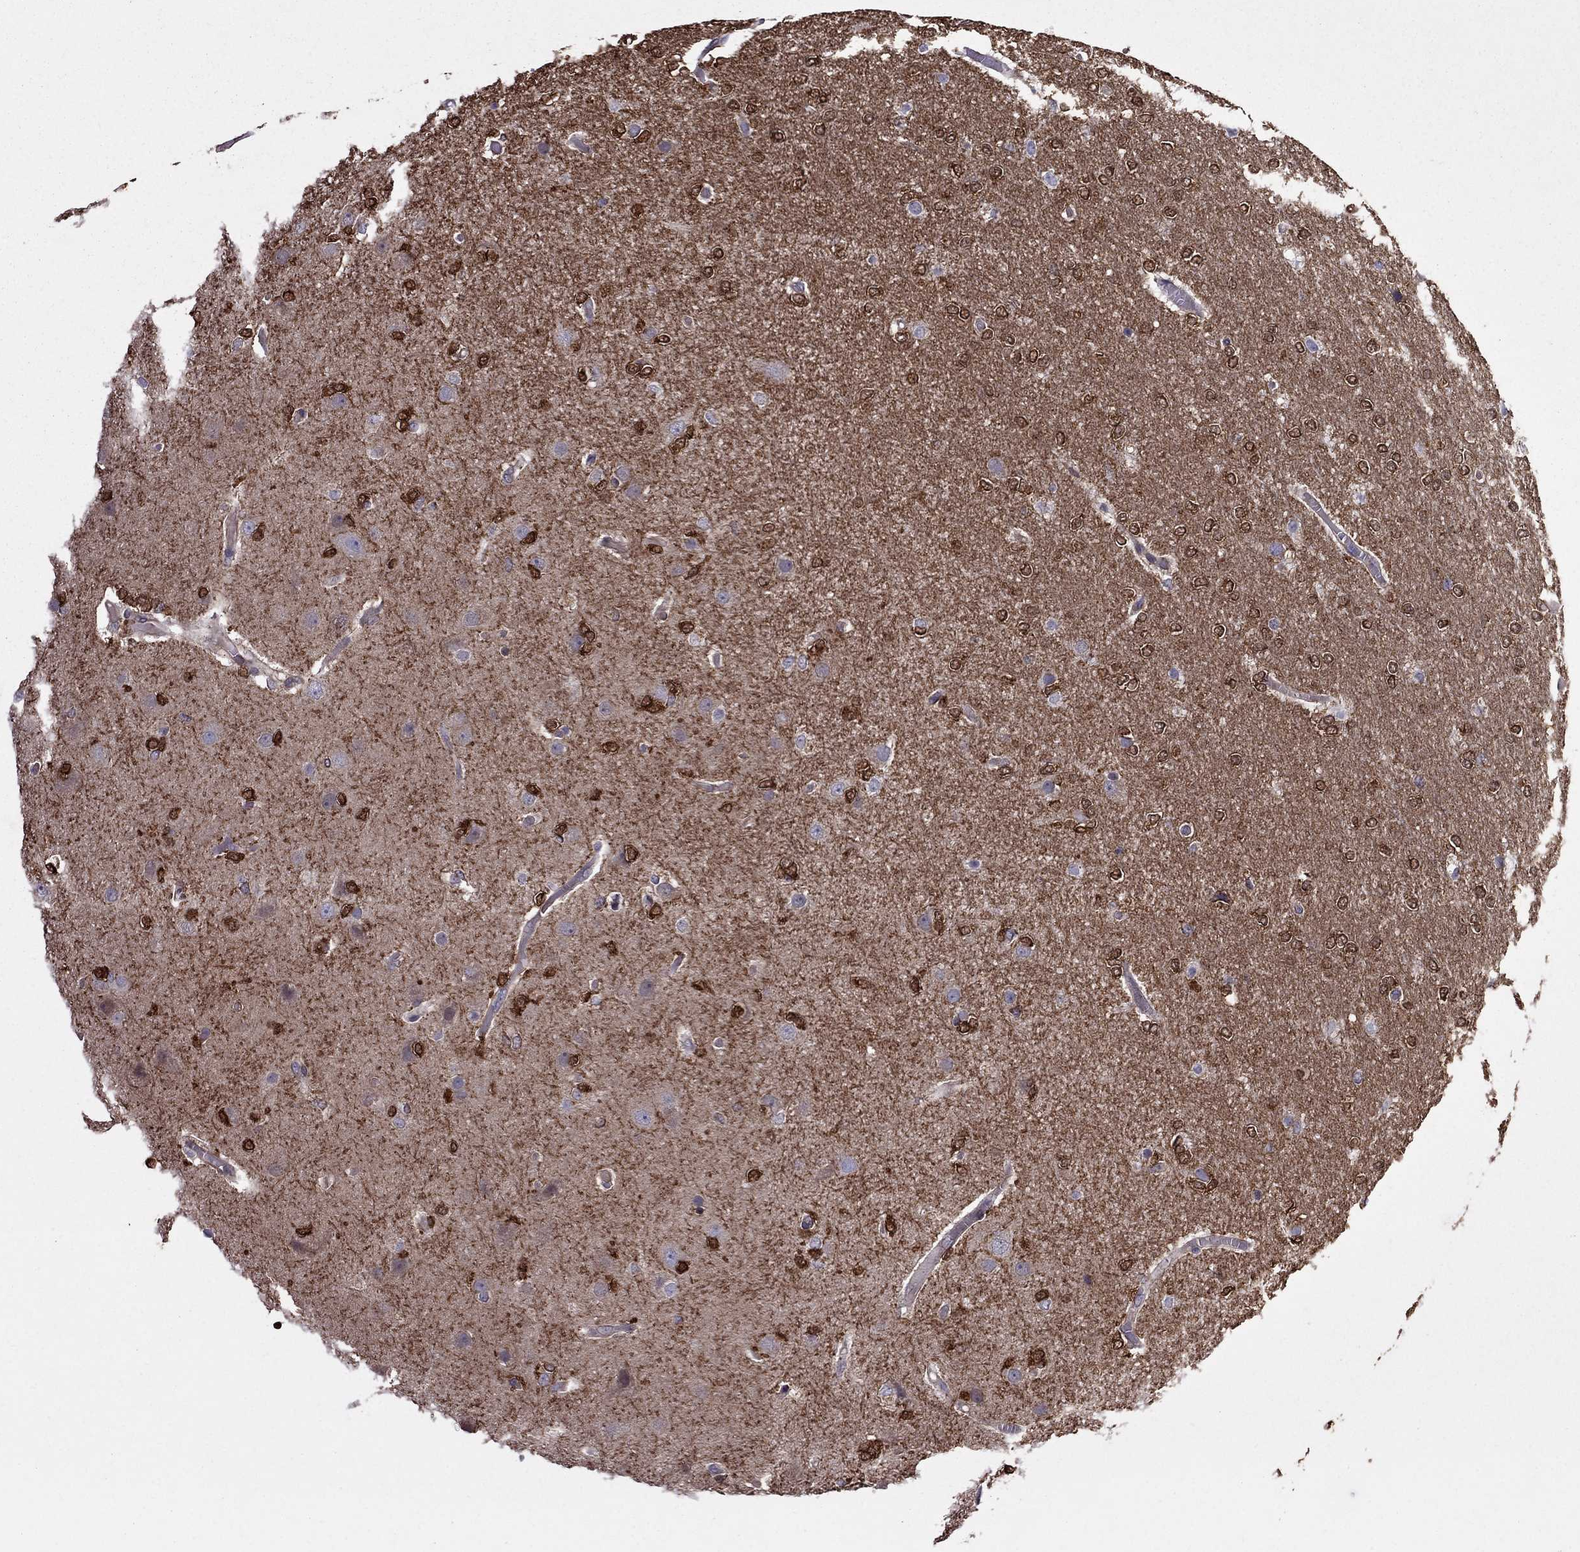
{"staining": {"intensity": "strong", "quantity": ">75%", "location": "cytoplasmic/membranous"}, "tissue": "glioma", "cell_type": "Tumor cells", "image_type": "cancer", "snomed": [{"axis": "morphology", "description": "Glioma, malignant, High grade"}, {"axis": "topography", "description": "Brain"}], "caption": "An immunohistochemistry (IHC) histopathology image of tumor tissue is shown. Protein staining in brown shows strong cytoplasmic/membranous positivity in malignant high-grade glioma within tumor cells.", "gene": "ITGB1", "patient": {"sex": "female", "age": 61}}